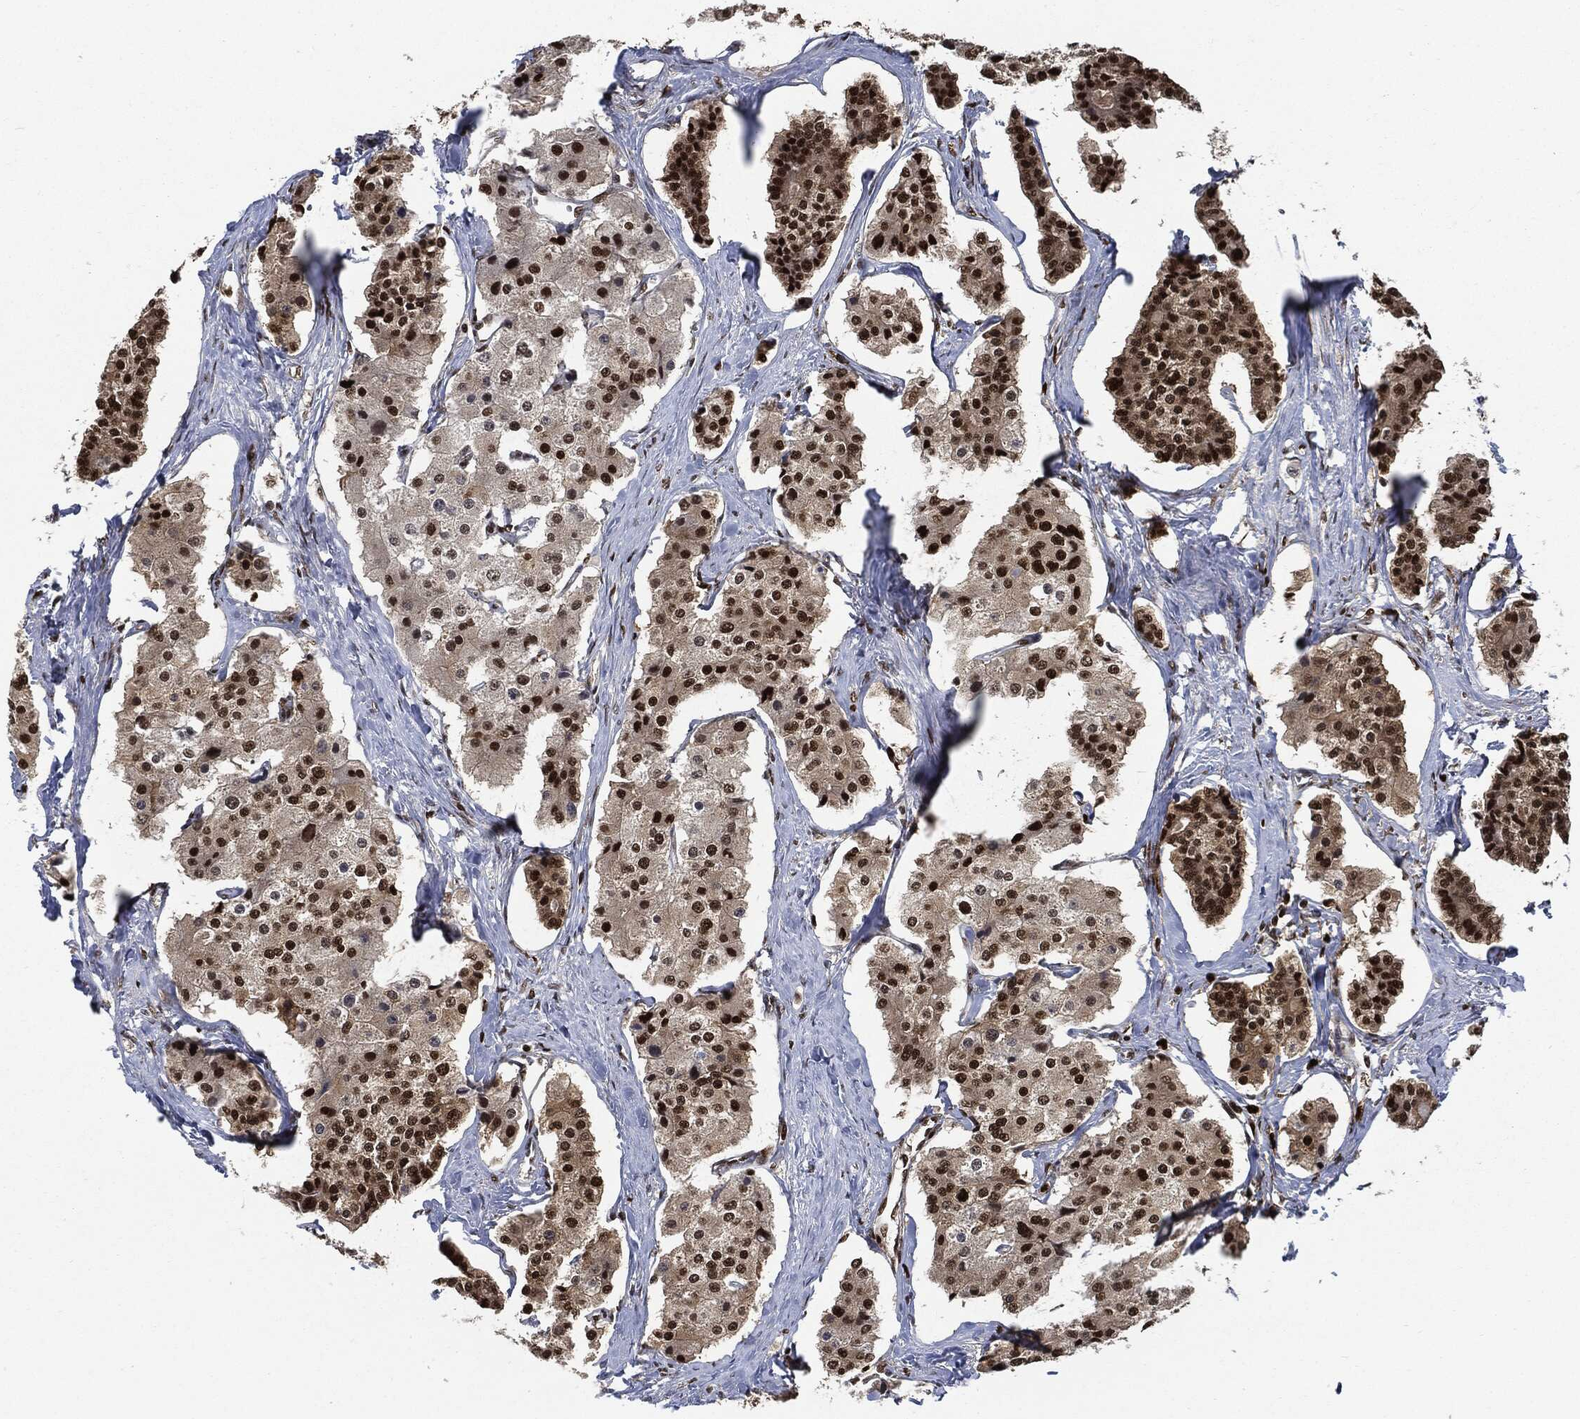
{"staining": {"intensity": "strong", "quantity": ">75%", "location": "nuclear"}, "tissue": "carcinoid", "cell_type": "Tumor cells", "image_type": "cancer", "snomed": [{"axis": "morphology", "description": "Carcinoid, malignant, NOS"}, {"axis": "topography", "description": "Small intestine"}], "caption": "The micrograph reveals a brown stain indicating the presence of a protein in the nuclear of tumor cells in carcinoid (malignant).", "gene": "PCNA", "patient": {"sex": "female", "age": 65}}